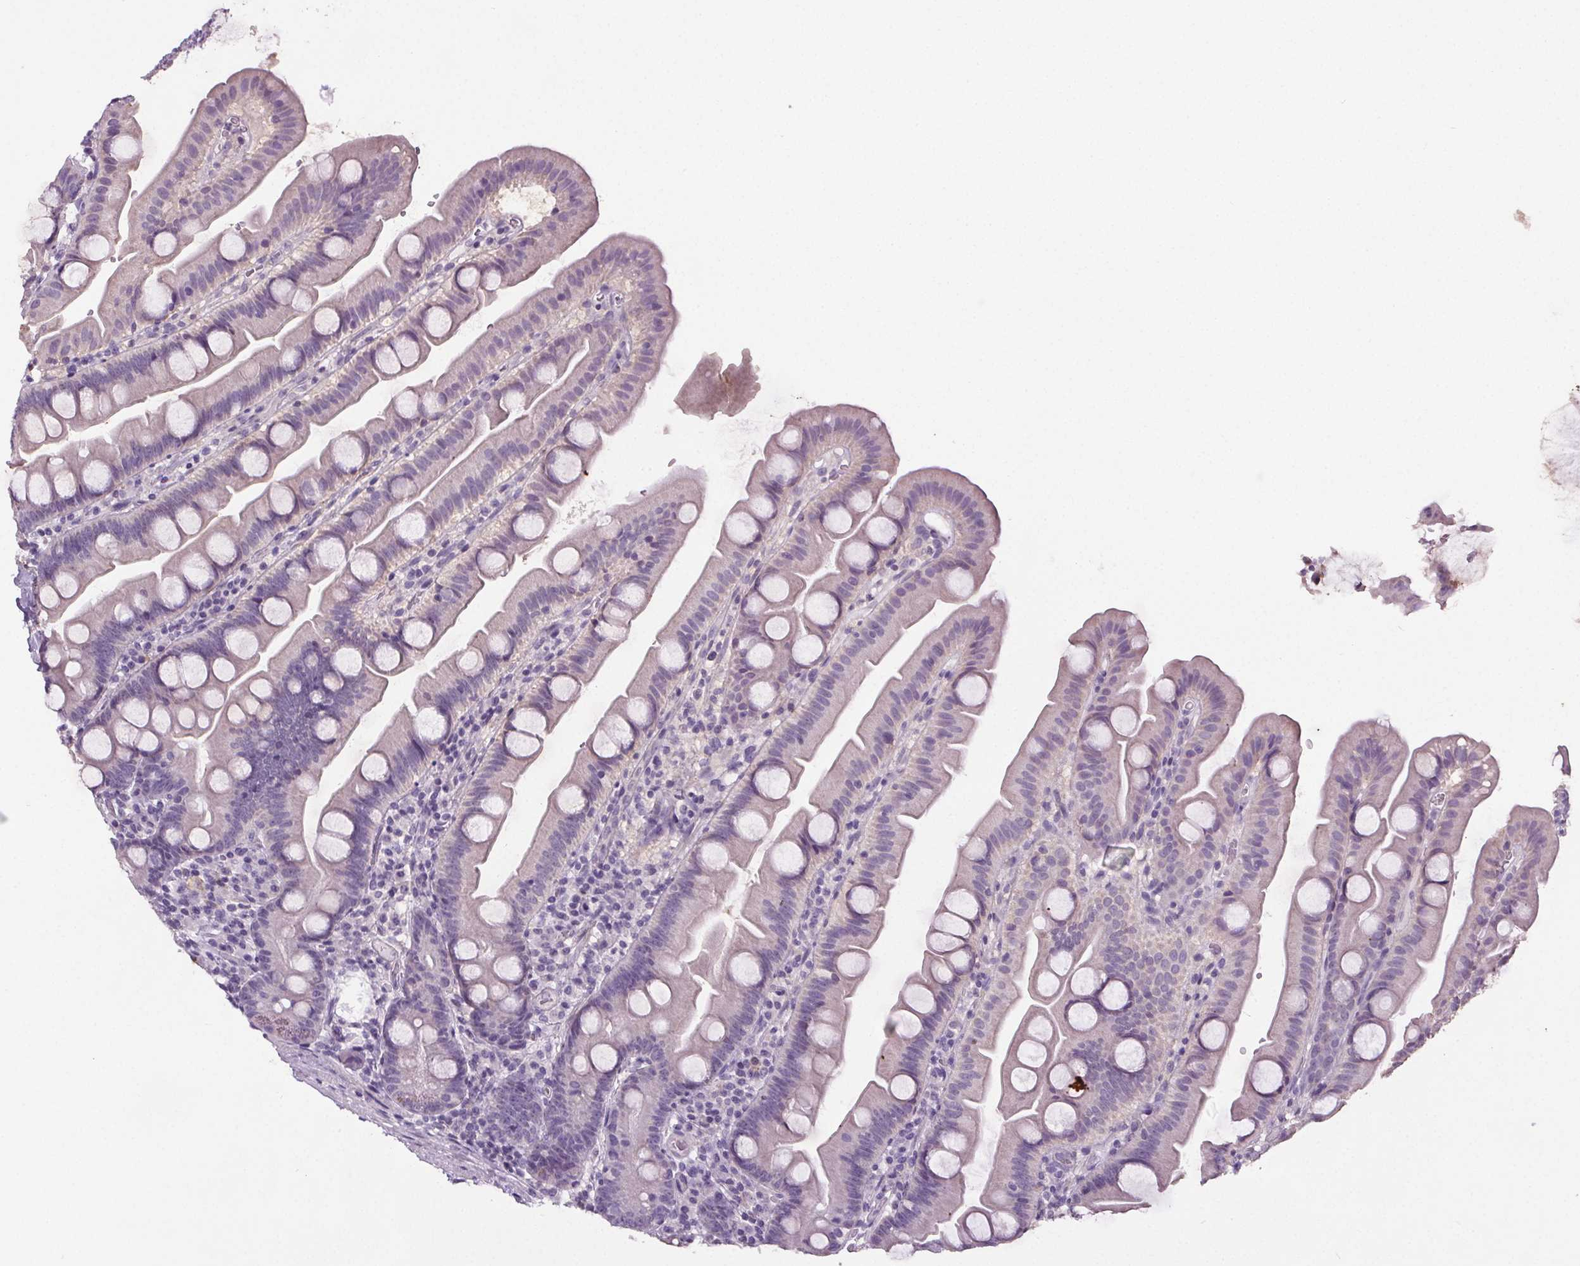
{"staining": {"intensity": "weak", "quantity": "<25%", "location": "cytoplasmic/membranous"}, "tissue": "small intestine", "cell_type": "Glandular cells", "image_type": "normal", "snomed": [{"axis": "morphology", "description": "Normal tissue, NOS"}, {"axis": "topography", "description": "Small intestine"}], "caption": "An image of small intestine stained for a protein exhibits no brown staining in glandular cells.", "gene": "GPIHBP1", "patient": {"sex": "female", "age": 68}}